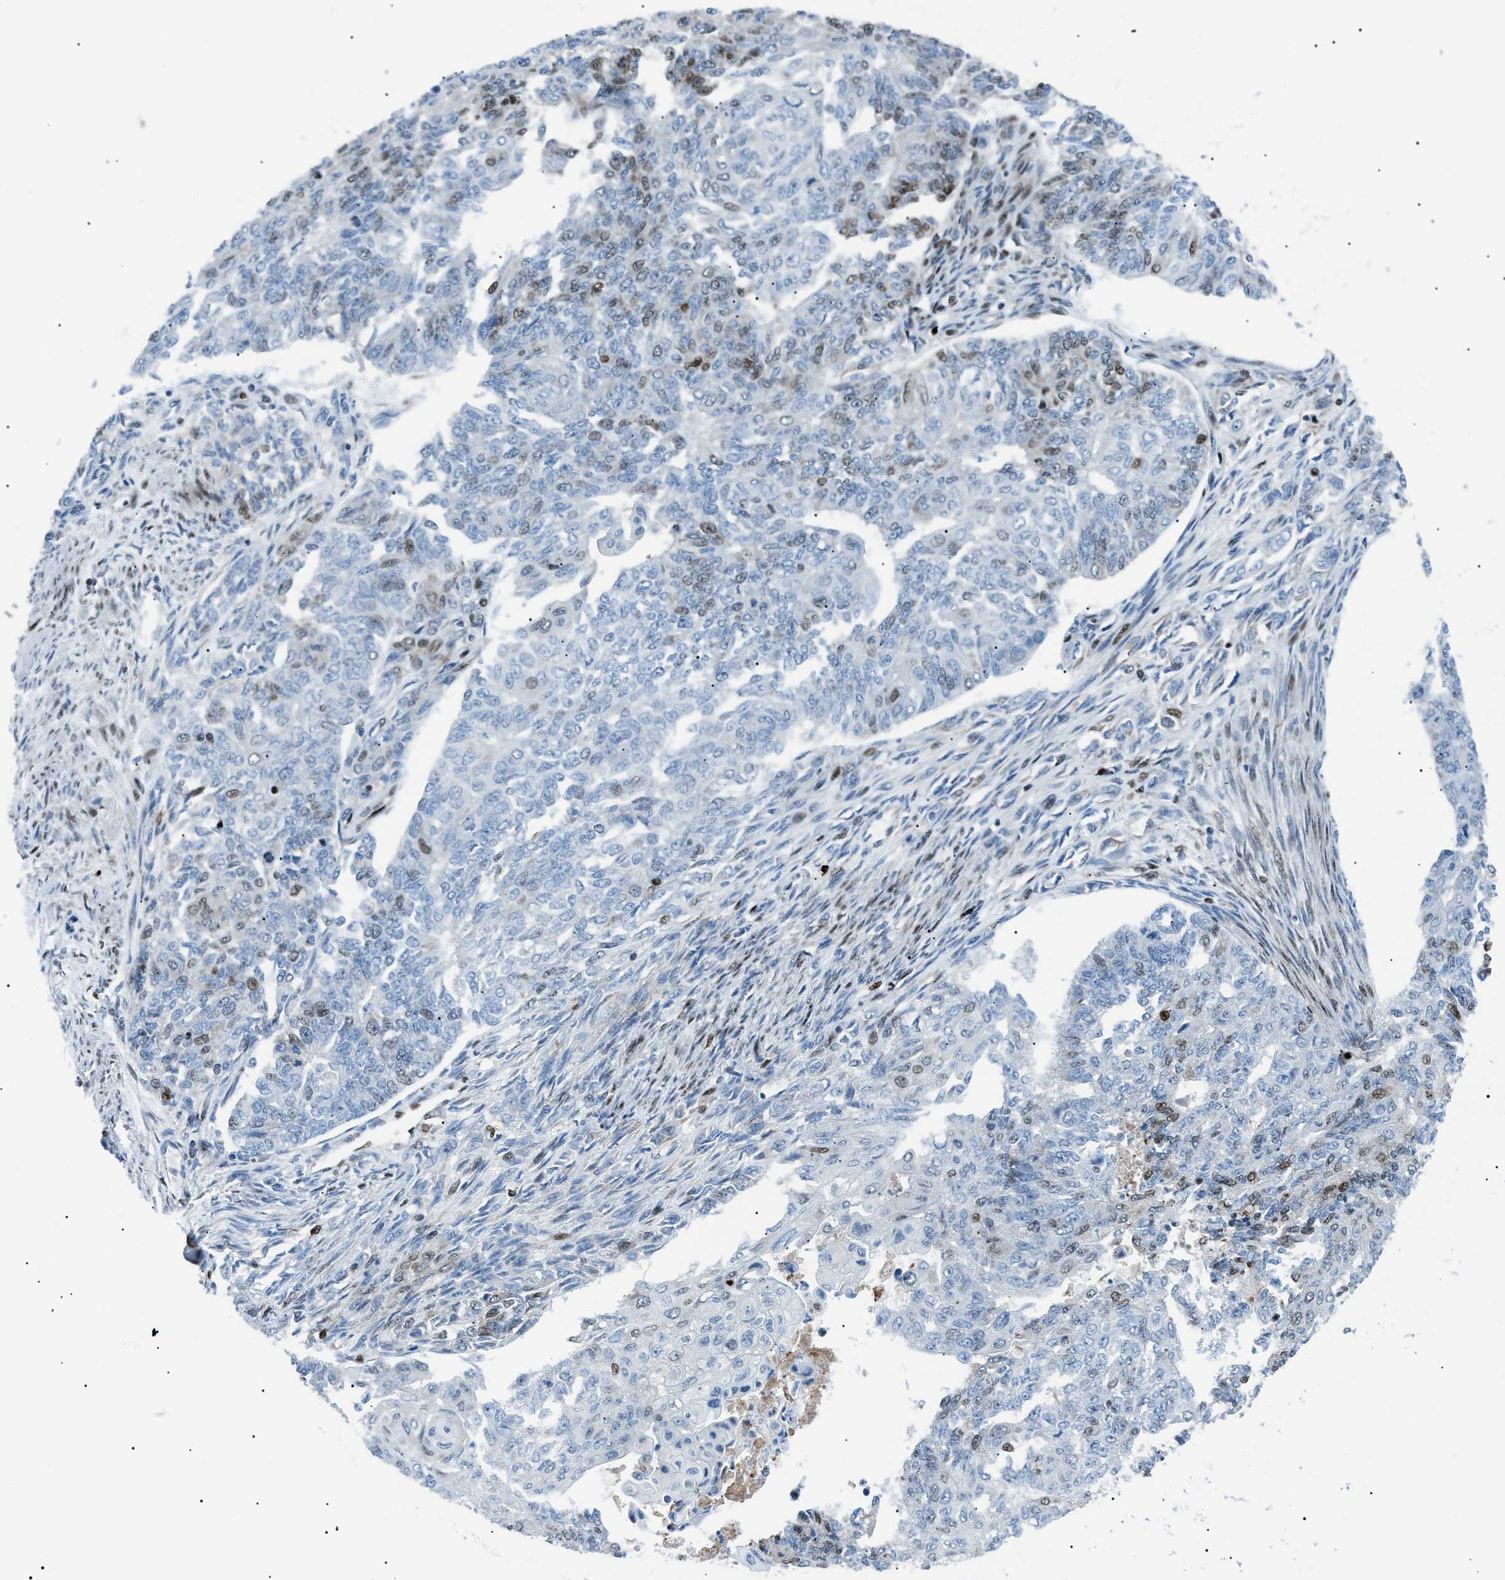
{"staining": {"intensity": "moderate", "quantity": "<25%", "location": "nuclear"}, "tissue": "endometrial cancer", "cell_type": "Tumor cells", "image_type": "cancer", "snomed": [{"axis": "morphology", "description": "Adenocarcinoma, NOS"}, {"axis": "topography", "description": "Endometrium"}], "caption": "A histopathology image showing moderate nuclear positivity in approximately <25% of tumor cells in endometrial cancer (adenocarcinoma), as visualized by brown immunohistochemical staining.", "gene": "HNRNPK", "patient": {"sex": "female", "age": 32}}